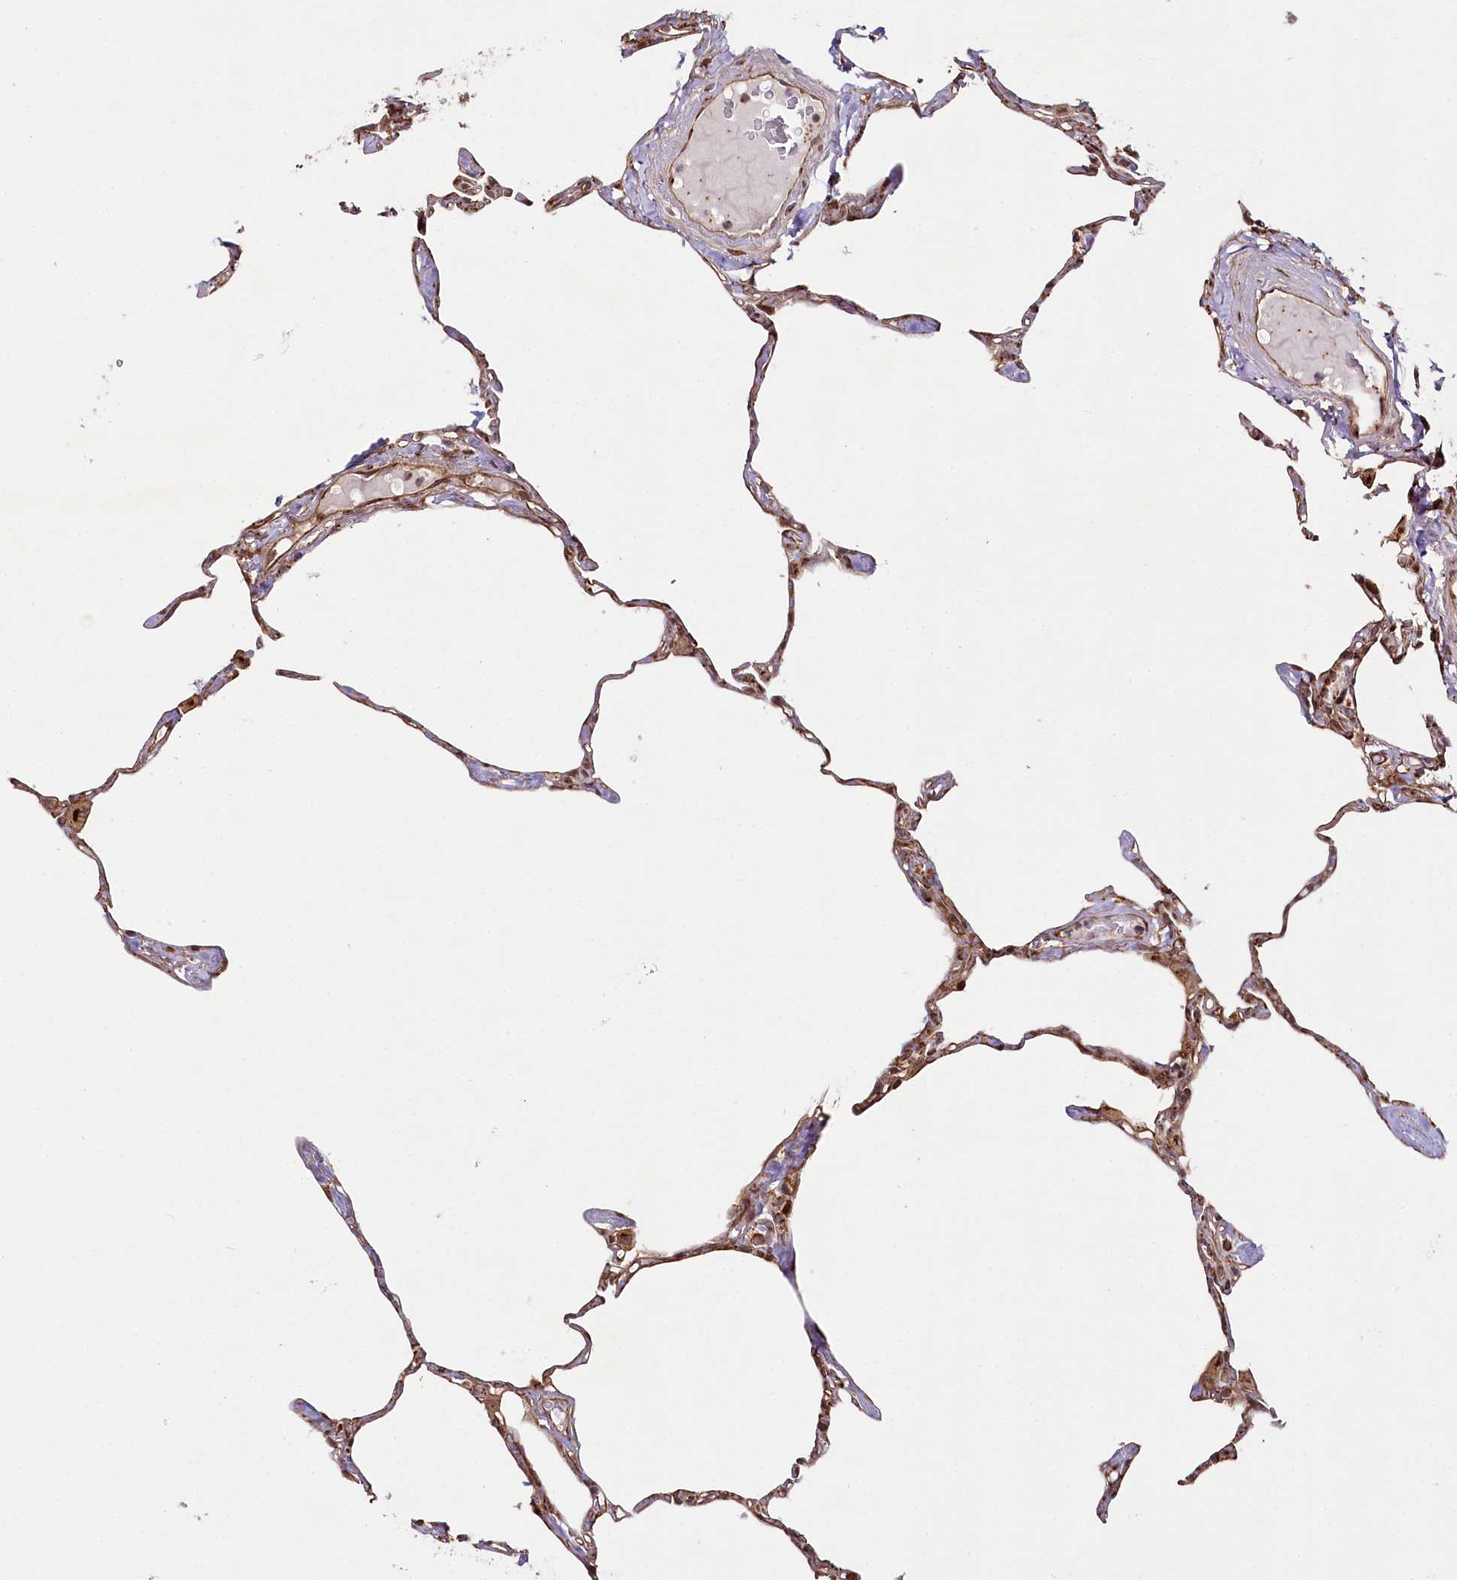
{"staining": {"intensity": "weak", "quantity": ">75%", "location": "cytoplasmic/membranous"}, "tissue": "lung", "cell_type": "Alveolar cells", "image_type": "normal", "snomed": [{"axis": "morphology", "description": "Normal tissue, NOS"}, {"axis": "topography", "description": "Lung"}], "caption": "A low amount of weak cytoplasmic/membranous expression is identified in about >75% of alveolar cells in unremarkable lung. (DAB (3,3'-diaminobenzidine) = brown stain, brightfield microscopy at high magnification).", "gene": "COPG1", "patient": {"sex": "male", "age": 65}}